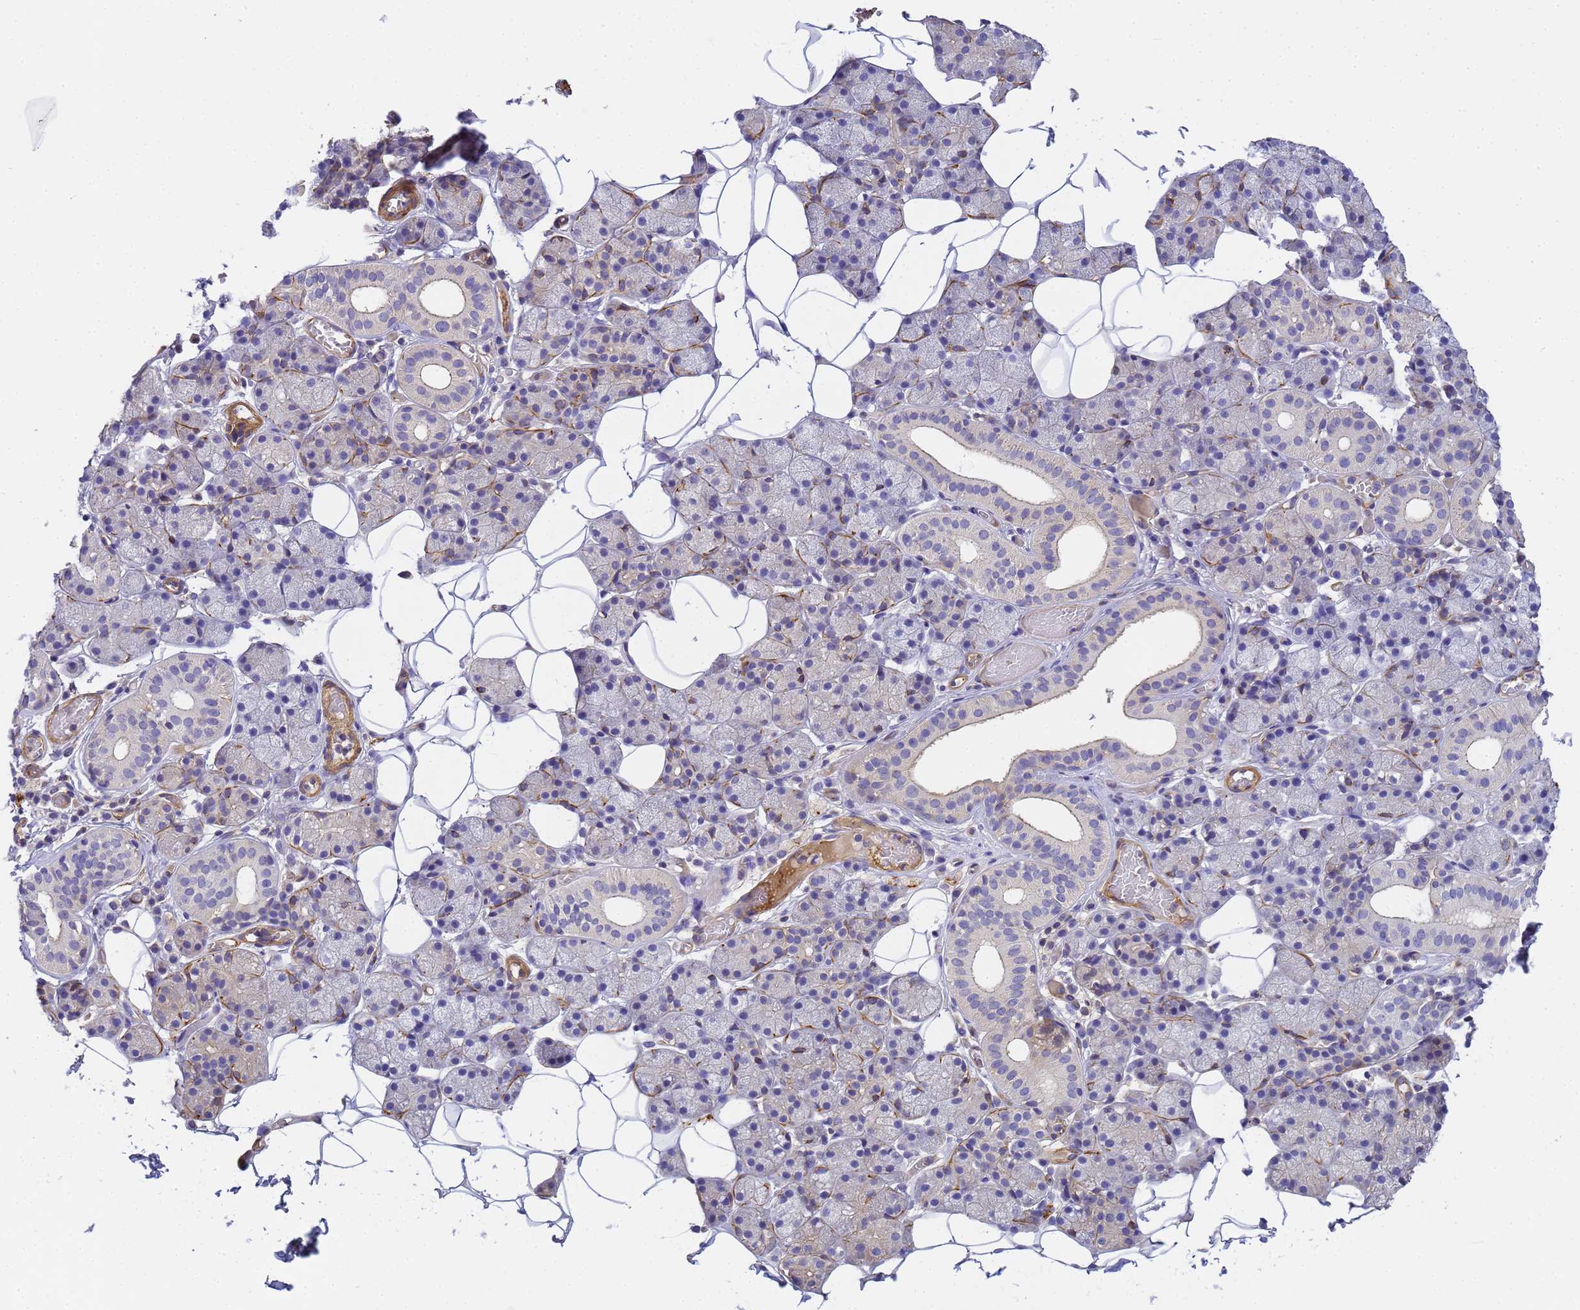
{"staining": {"intensity": "negative", "quantity": "none", "location": "none"}, "tissue": "salivary gland", "cell_type": "Glandular cells", "image_type": "normal", "snomed": [{"axis": "morphology", "description": "Normal tissue, NOS"}, {"axis": "topography", "description": "Salivary gland"}], "caption": "High magnification brightfield microscopy of normal salivary gland stained with DAB (brown) and counterstained with hematoxylin (blue): glandular cells show no significant expression. (Immunohistochemistry (ihc), brightfield microscopy, high magnification).", "gene": "MYL10", "patient": {"sex": "female", "age": 33}}